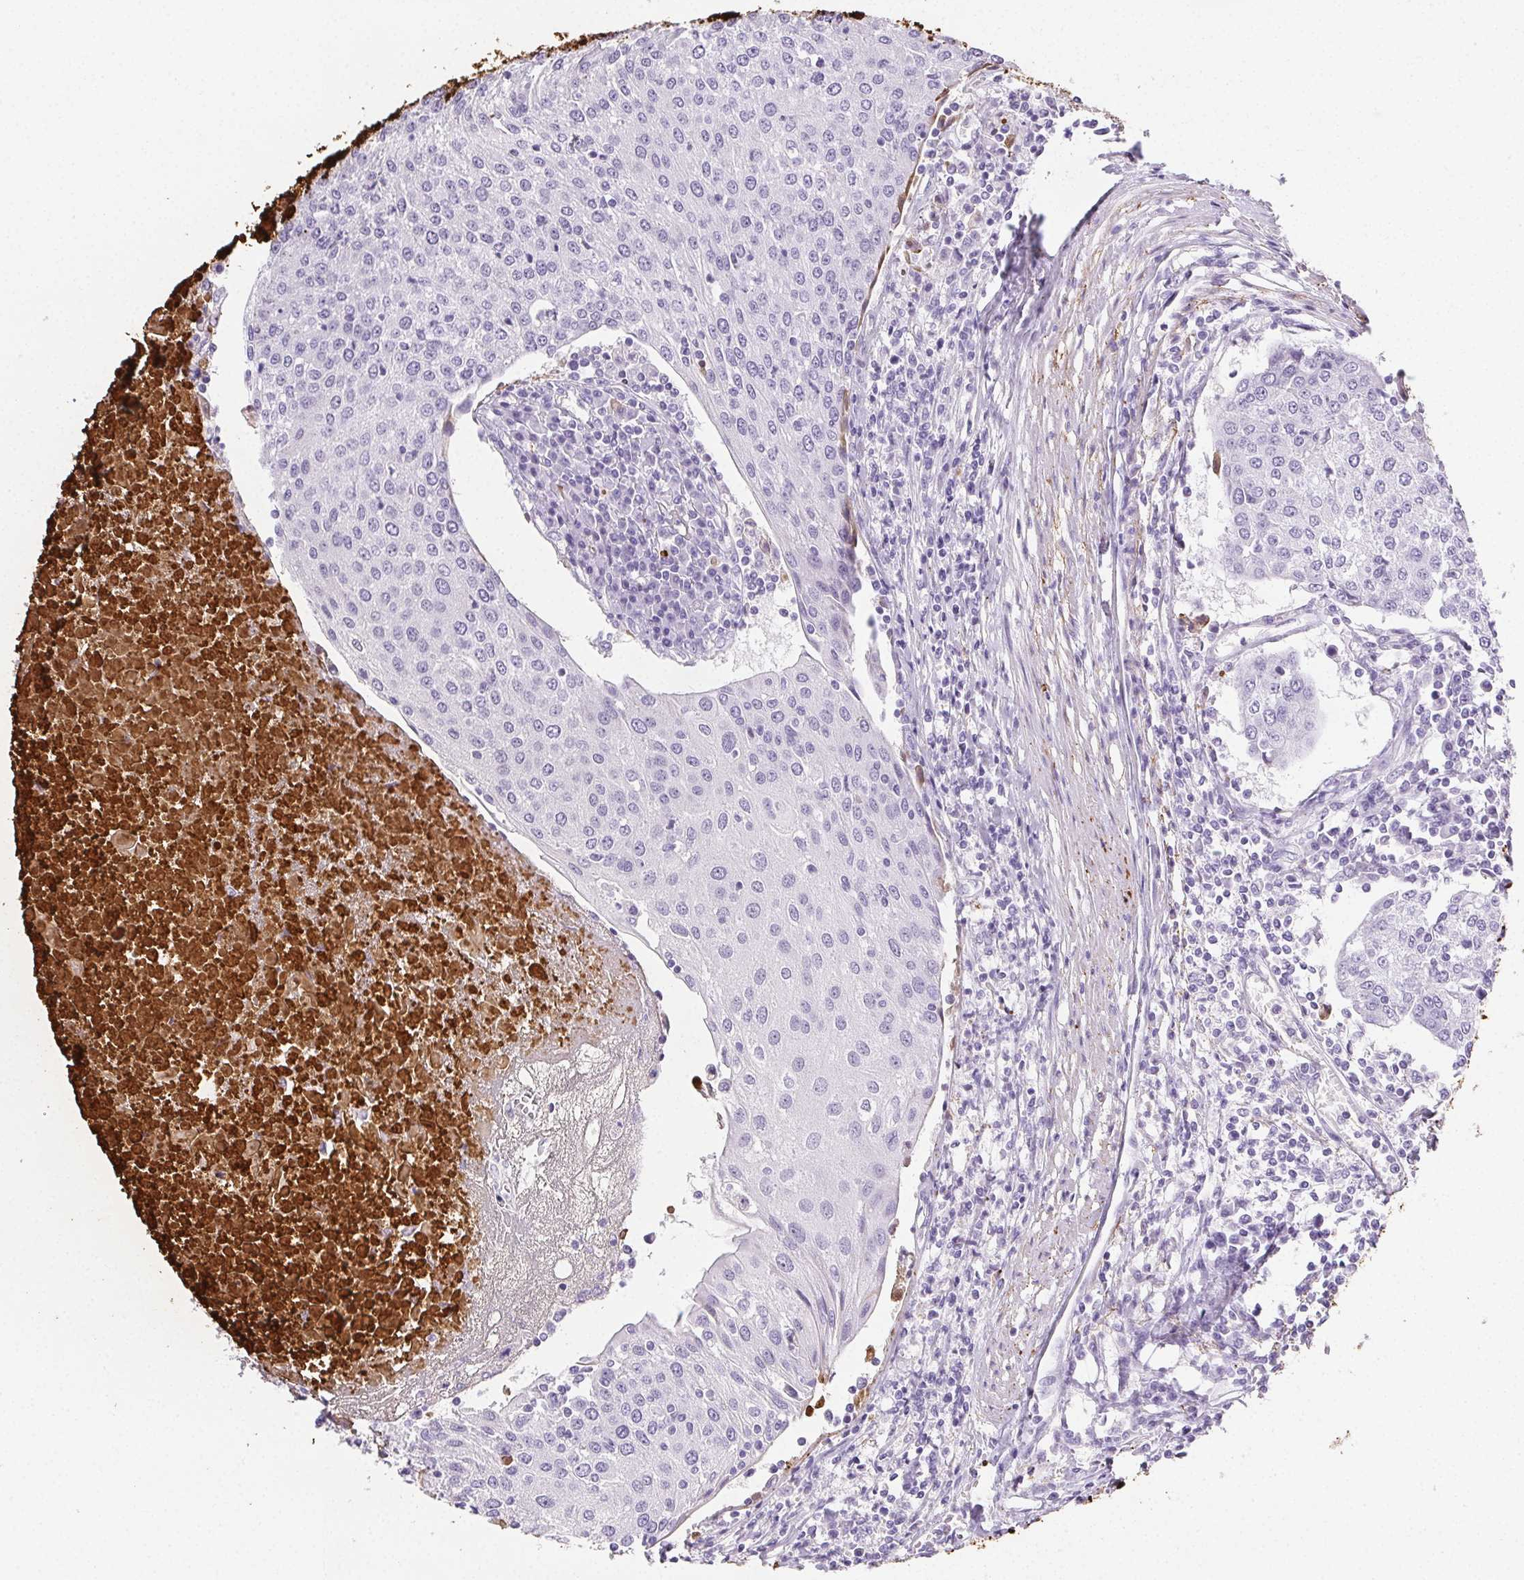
{"staining": {"intensity": "negative", "quantity": "none", "location": "none"}, "tissue": "urothelial cancer", "cell_type": "Tumor cells", "image_type": "cancer", "snomed": [{"axis": "morphology", "description": "Urothelial carcinoma, High grade"}, {"axis": "topography", "description": "Urinary bladder"}], "caption": "Protein analysis of high-grade urothelial carcinoma exhibits no significant positivity in tumor cells.", "gene": "VTN", "patient": {"sex": "female", "age": 85}}